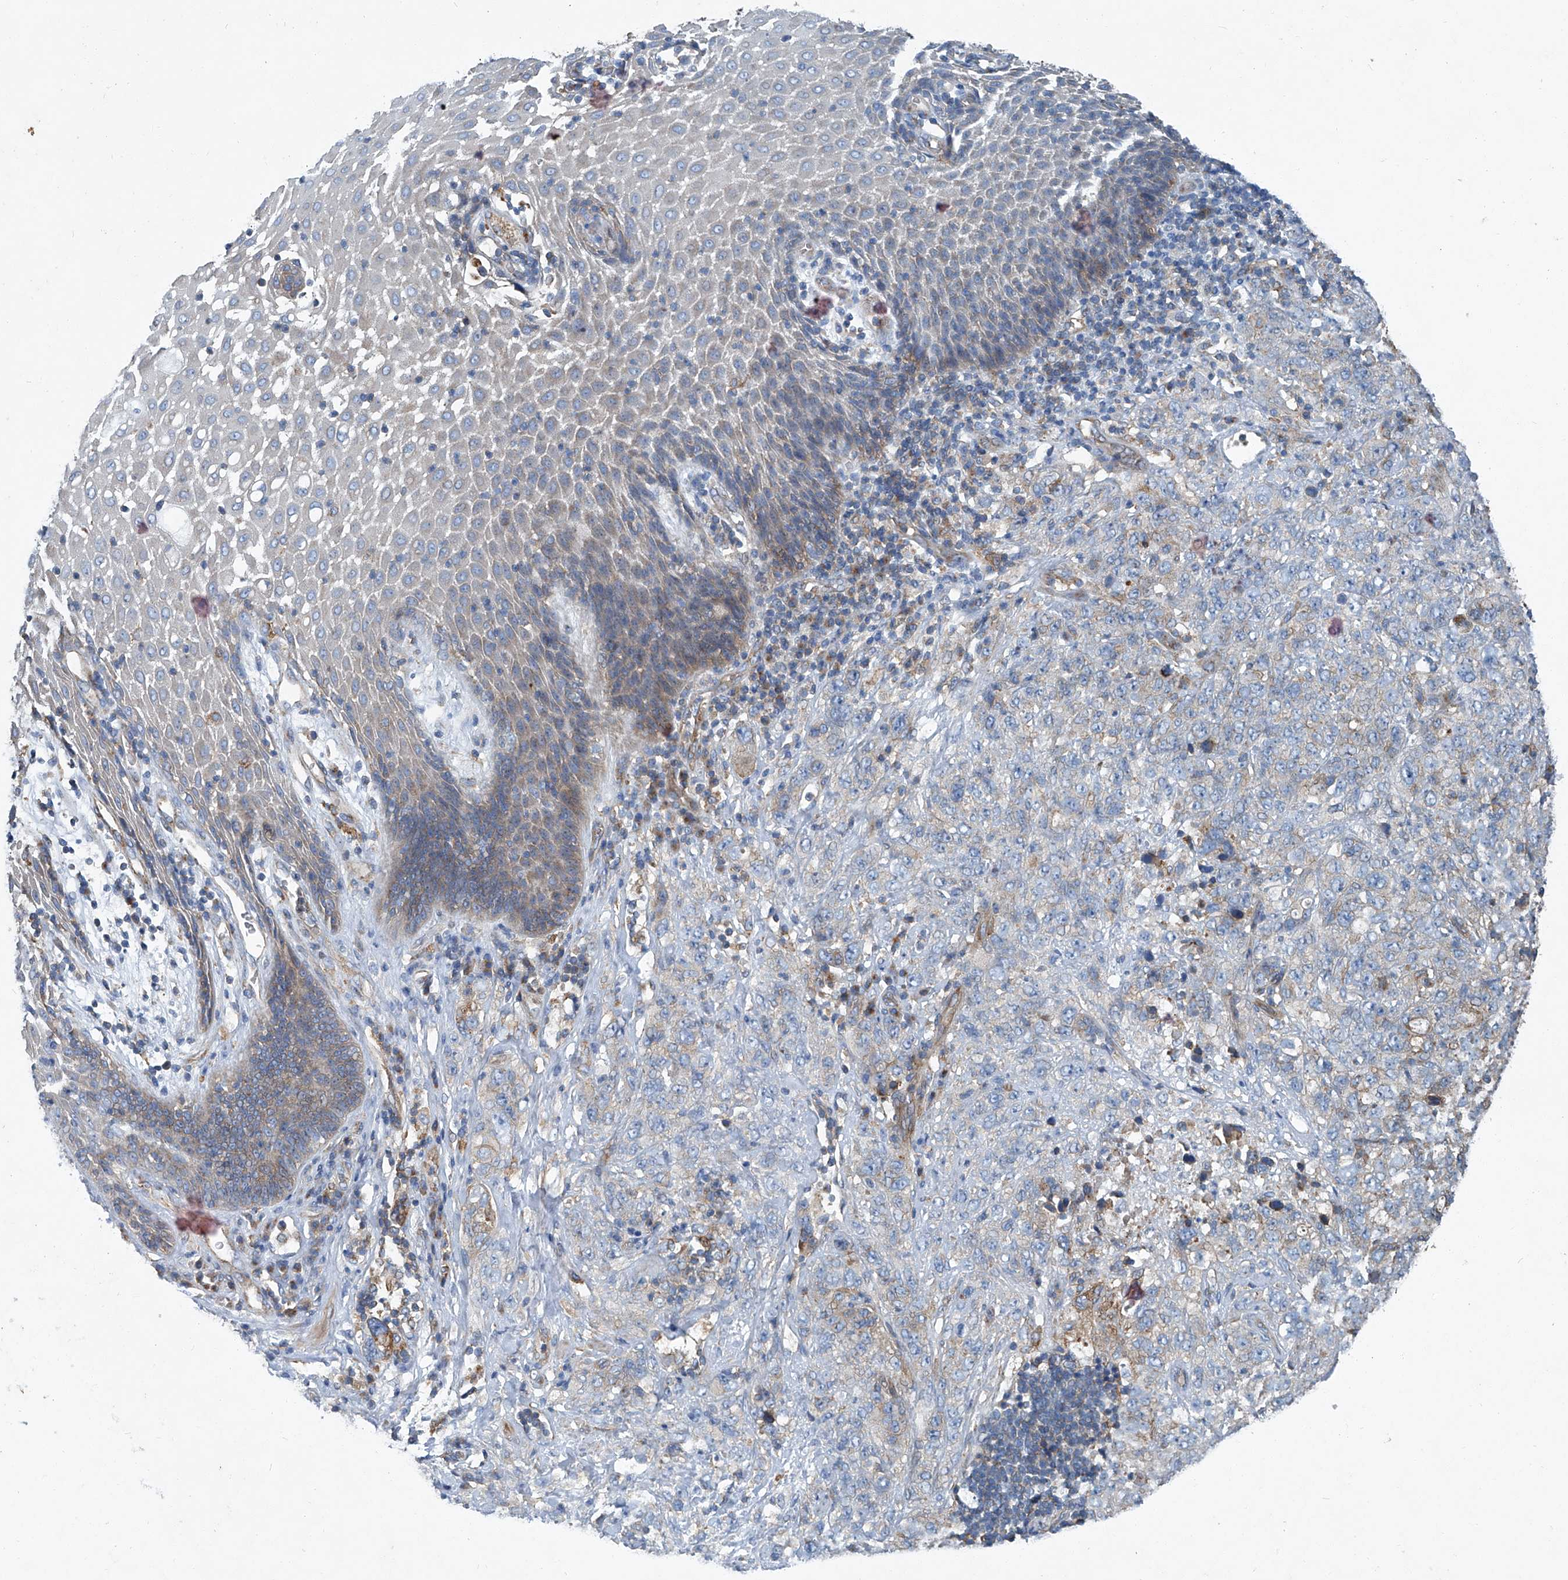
{"staining": {"intensity": "negative", "quantity": "none", "location": "none"}, "tissue": "stomach cancer", "cell_type": "Tumor cells", "image_type": "cancer", "snomed": [{"axis": "morphology", "description": "Adenocarcinoma, NOS"}, {"axis": "topography", "description": "Stomach"}], "caption": "The photomicrograph displays no staining of tumor cells in stomach adenocarcinoma.", "gene": "PIGH", "patient": {"sex": "male", "age": 48}}